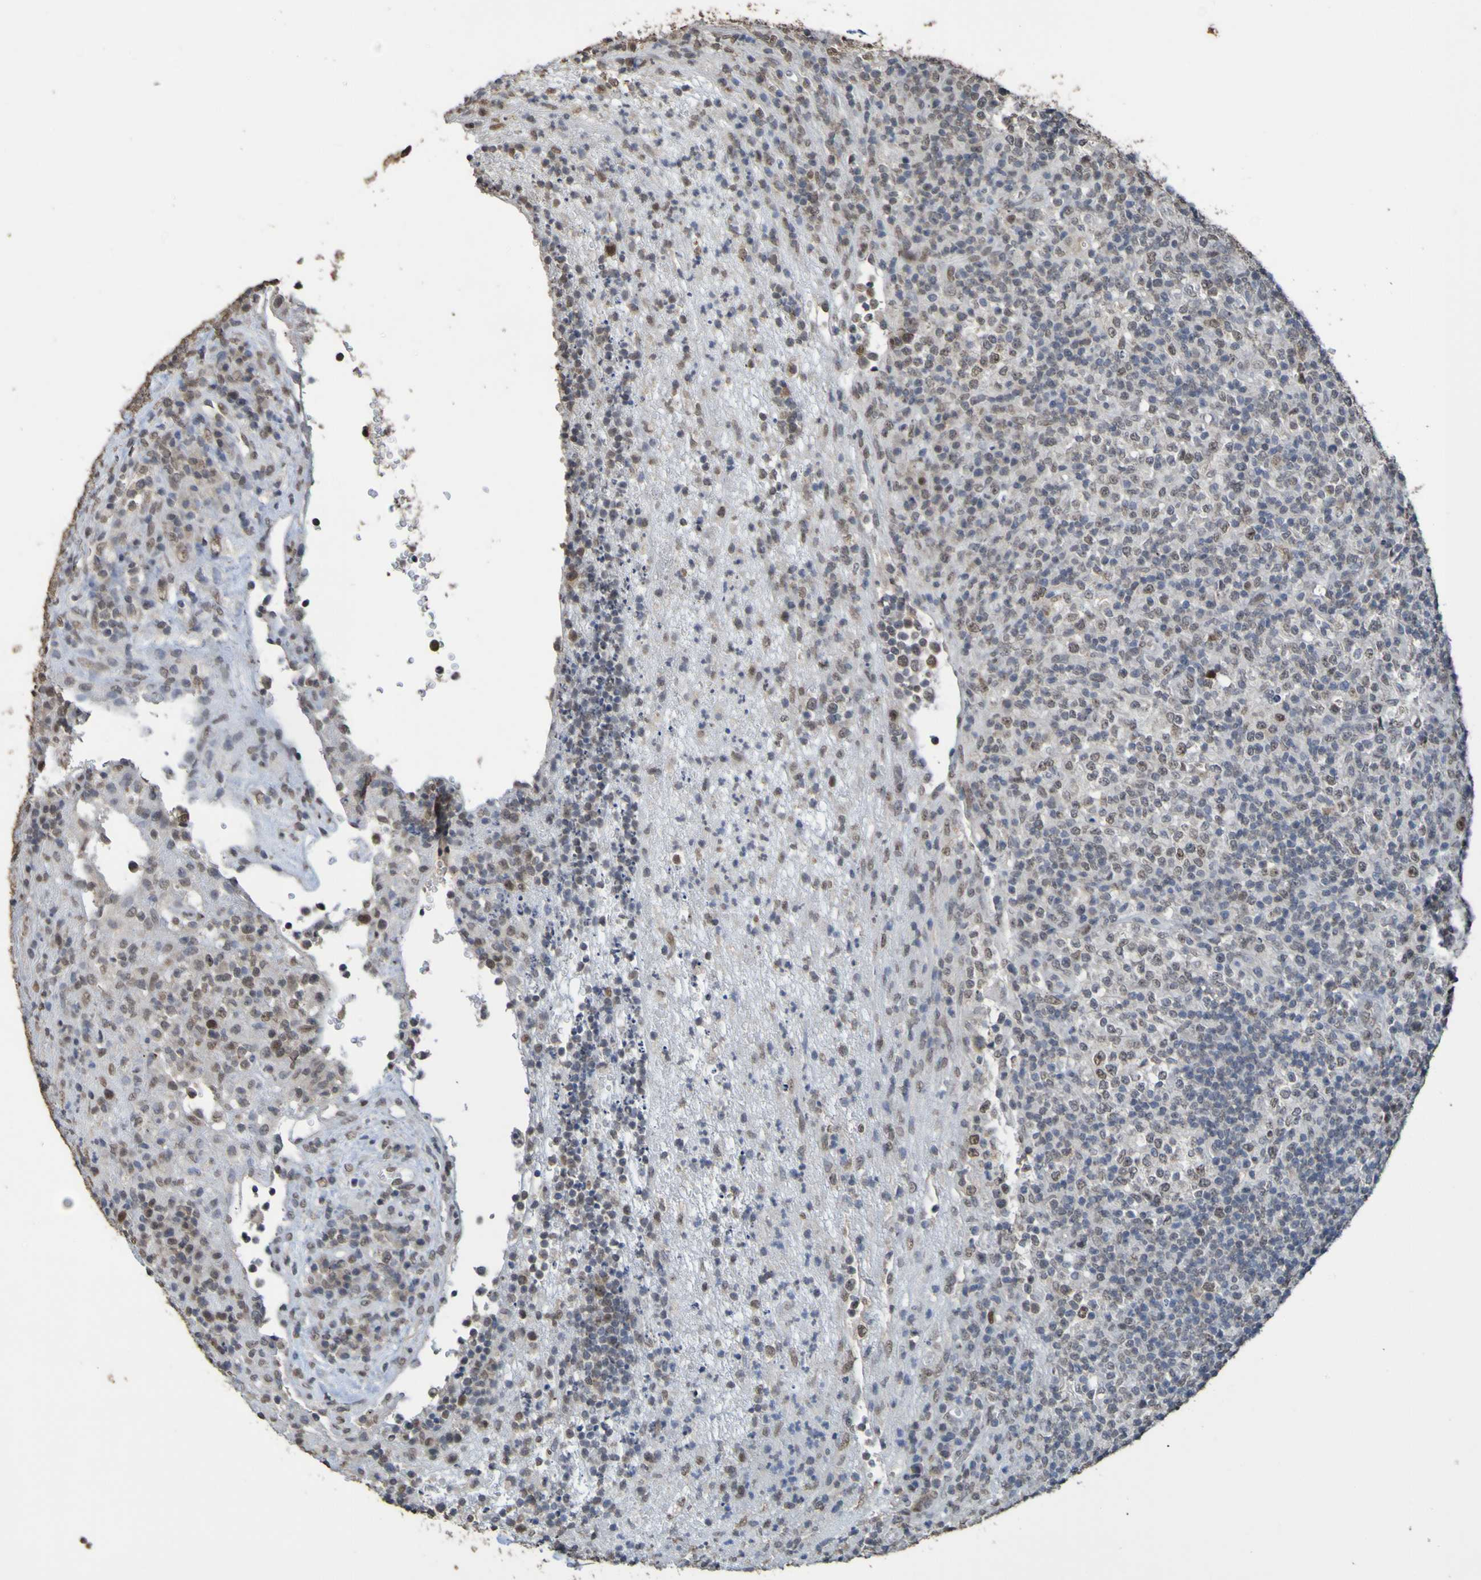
{"staining": {"intensity": "weak", "quantity": "25%-75%", "location": "nuclear"}, "tissue": "lymphoma", "cell_type": "Tumor cells", "image_type": "cancer", "snomed": [{"axis": "morphology", "description": "Malignant lymphoma, non-Hodgkin's type, High grade"}, {"axis": "topography", "description": "Lymph node"}], "caption": "Lymphoma stained for a protein (brown) shows weak nuclear positive staining in about 25%-75% of tumor cells.", "gene": "ALKBH2", "patient": {"sex": "female", "age": 76}}